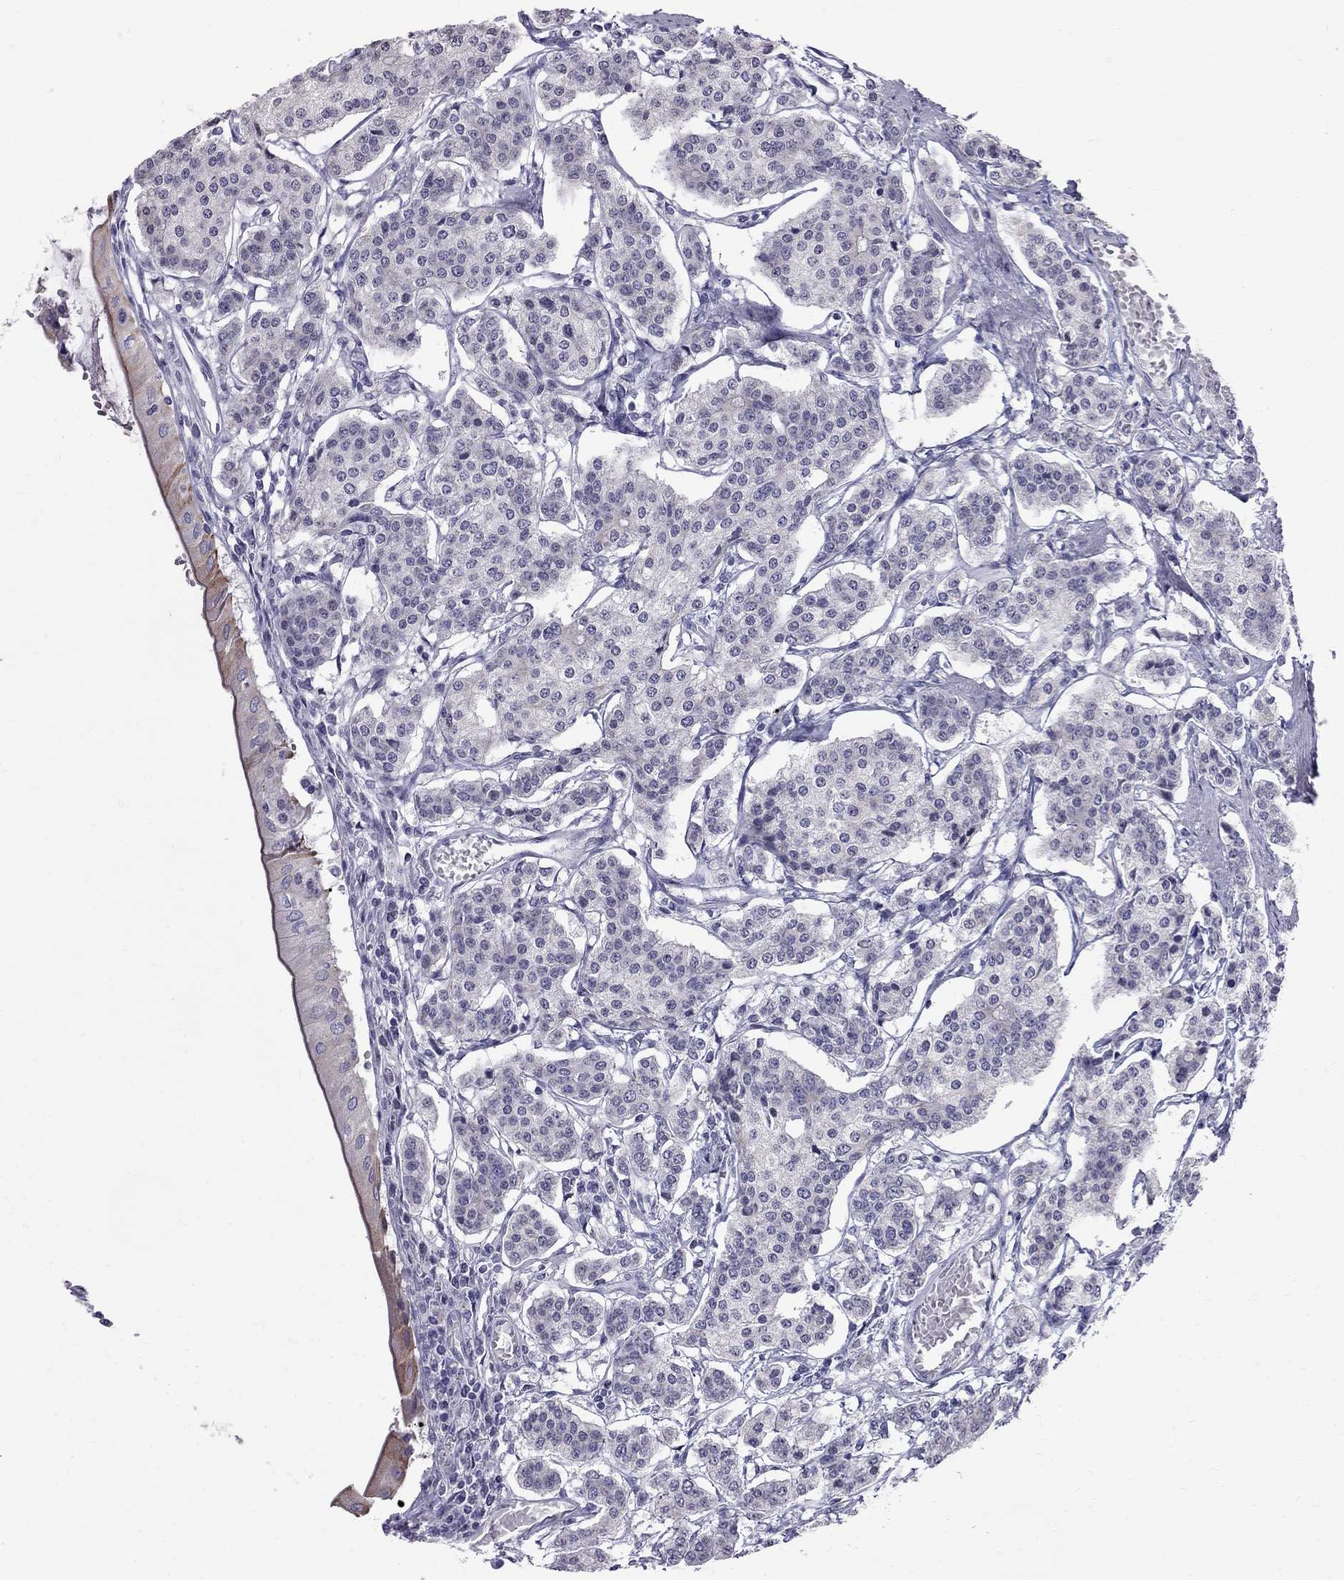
{"staining": {"intensity": "negative", "quantity": "none", "location": "none"}, "tissue": "carcinoid", "cell_type": "Tumor cells", "image_type": "cancer", "snomed": [{"axis": "morphology", "description": "Carcinoid, malignant, NOS"}, {"axis": "topography", "description": "Small intestine"}], "caption": "Carcinoid was stained to show a protein in brown. There is no significant positivity in tumor cells.", "gene": "MUC15", "patient": {"sex": "female", "age": 65}}